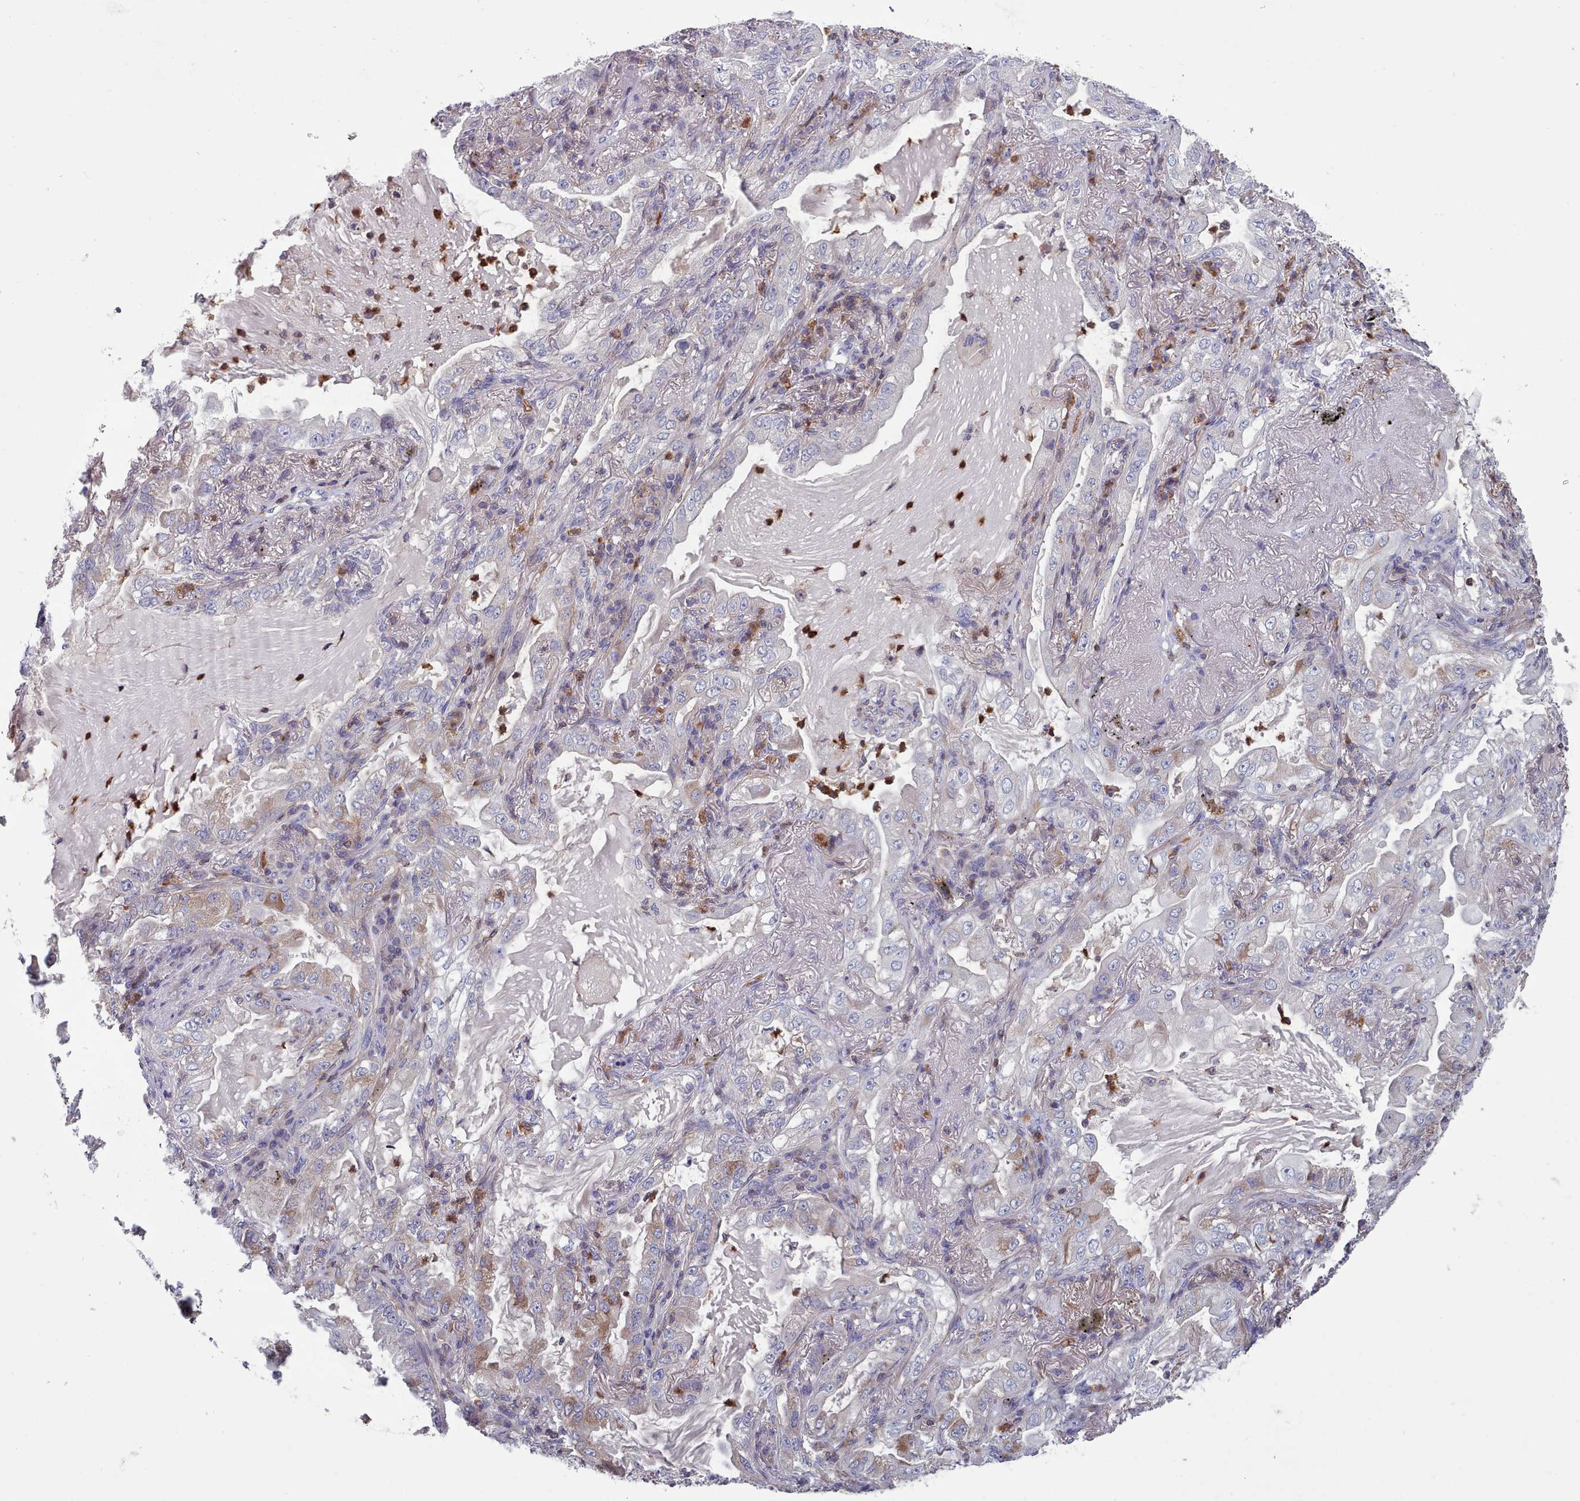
{"staining": {"intensity": "negative", "quantity": "none", "location": "none"}, "tissue": "lung cancer", "cell_type": "Tumor cells", "image_type": "cancer", "snomed": [{"axis": "morphology", "description": "Adenocarcinoma, NOS"}, {"axis": "topography", "description": "Lung"}], "caption": "This is an immunohistochemistry photomicrograph of human lung cancer (adenocarcinoma). There is no expression in tumor cells.", "gene": "RAC2", "patient": {"sex": "female", "age": 73}}